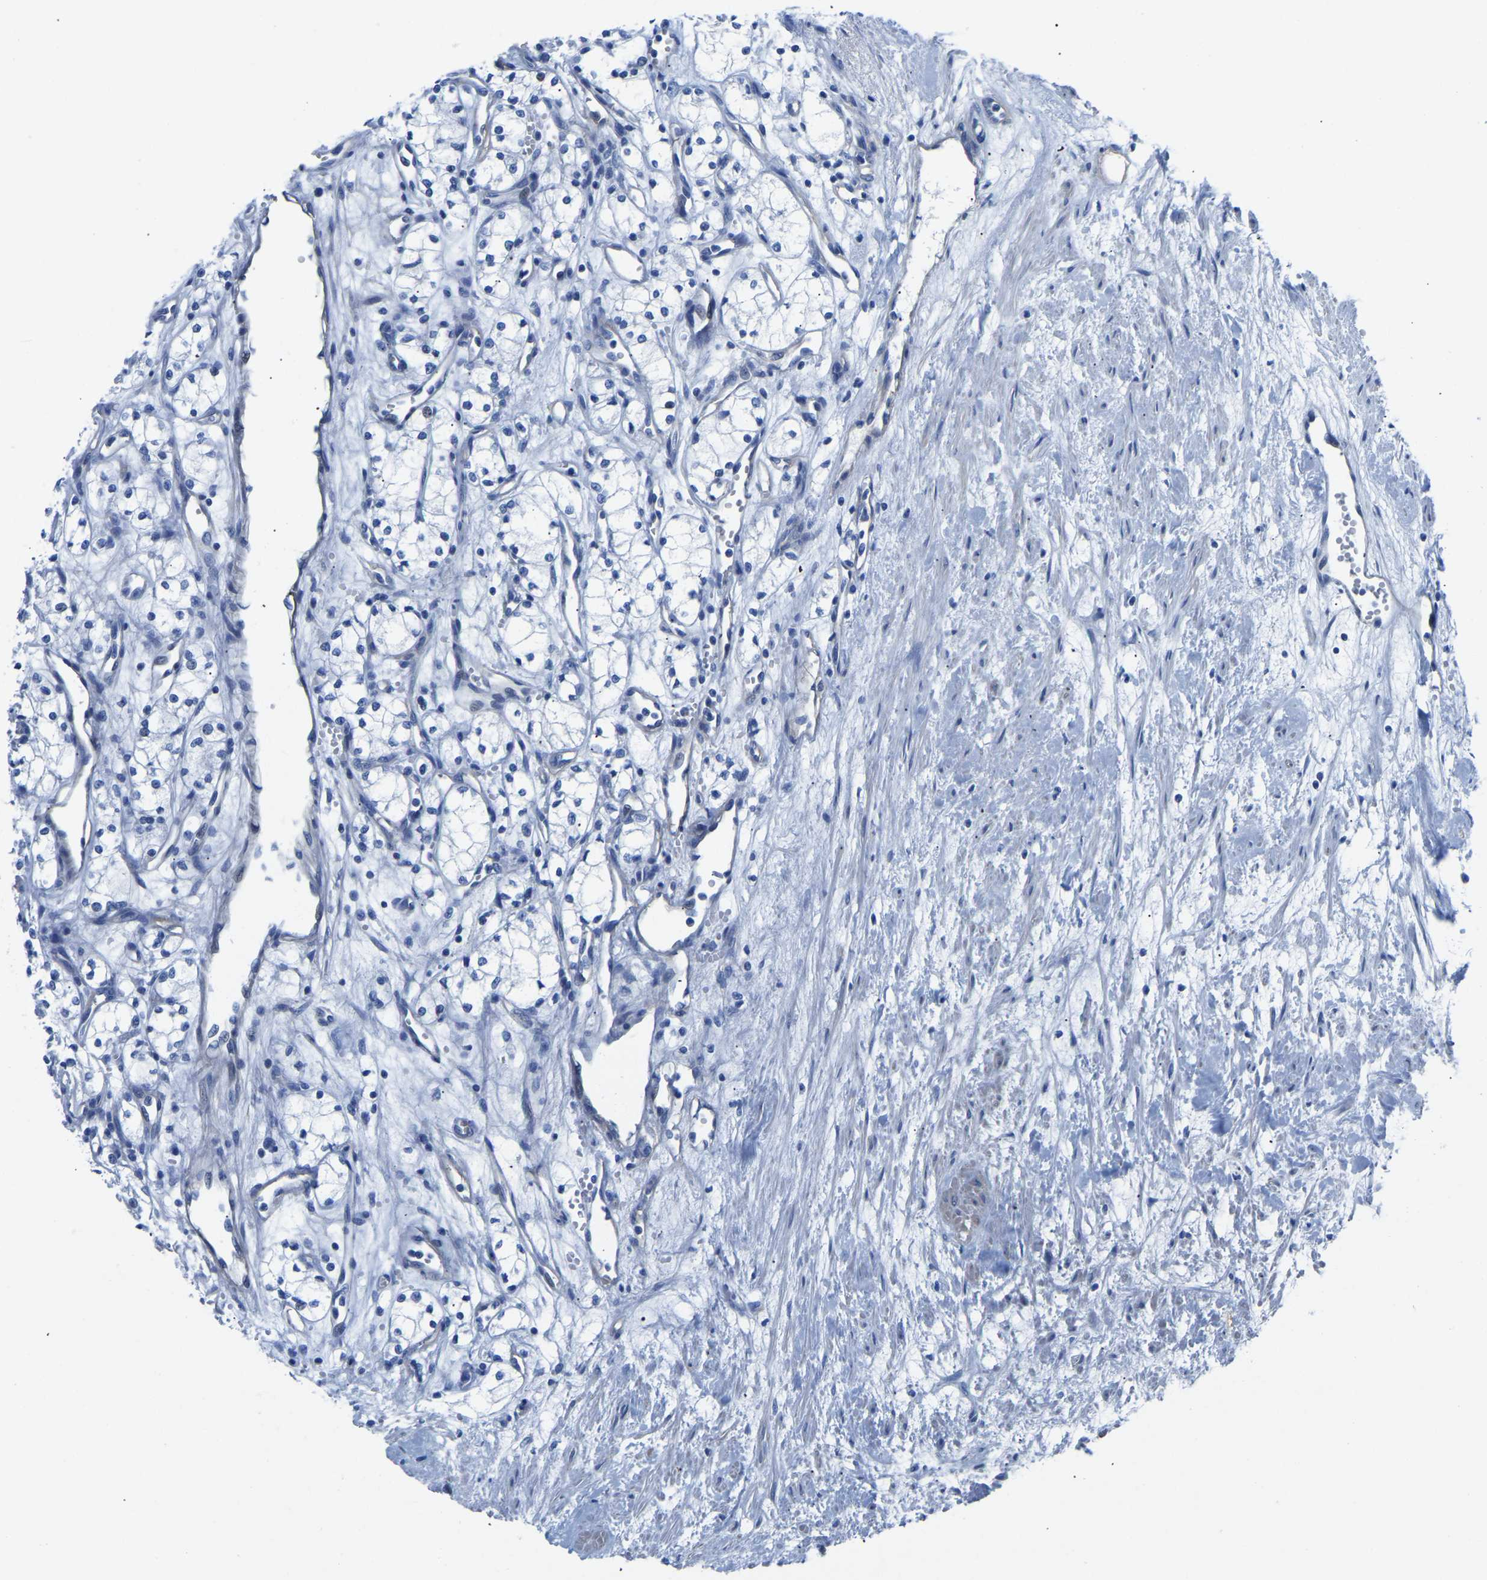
{"staining": {"intensity": "negative", "quantity": "none", "location": "none"}, "tissue": "renal cancer", "cell_type": "Tumor cells", "image_type": "cancer", "snomed": [{"axis": "morphology", "description": "Adenocarcinoma, NOS"}, {"axis": "topography", "description": "Kidney"}], "caption": "High power microscopy micrograph of an immunohistochemistry image of renal cancer, revealing no significant staining in tumor cells.", "gene": "UPK3A", "patient": {"sex": "male", "age": 59}}